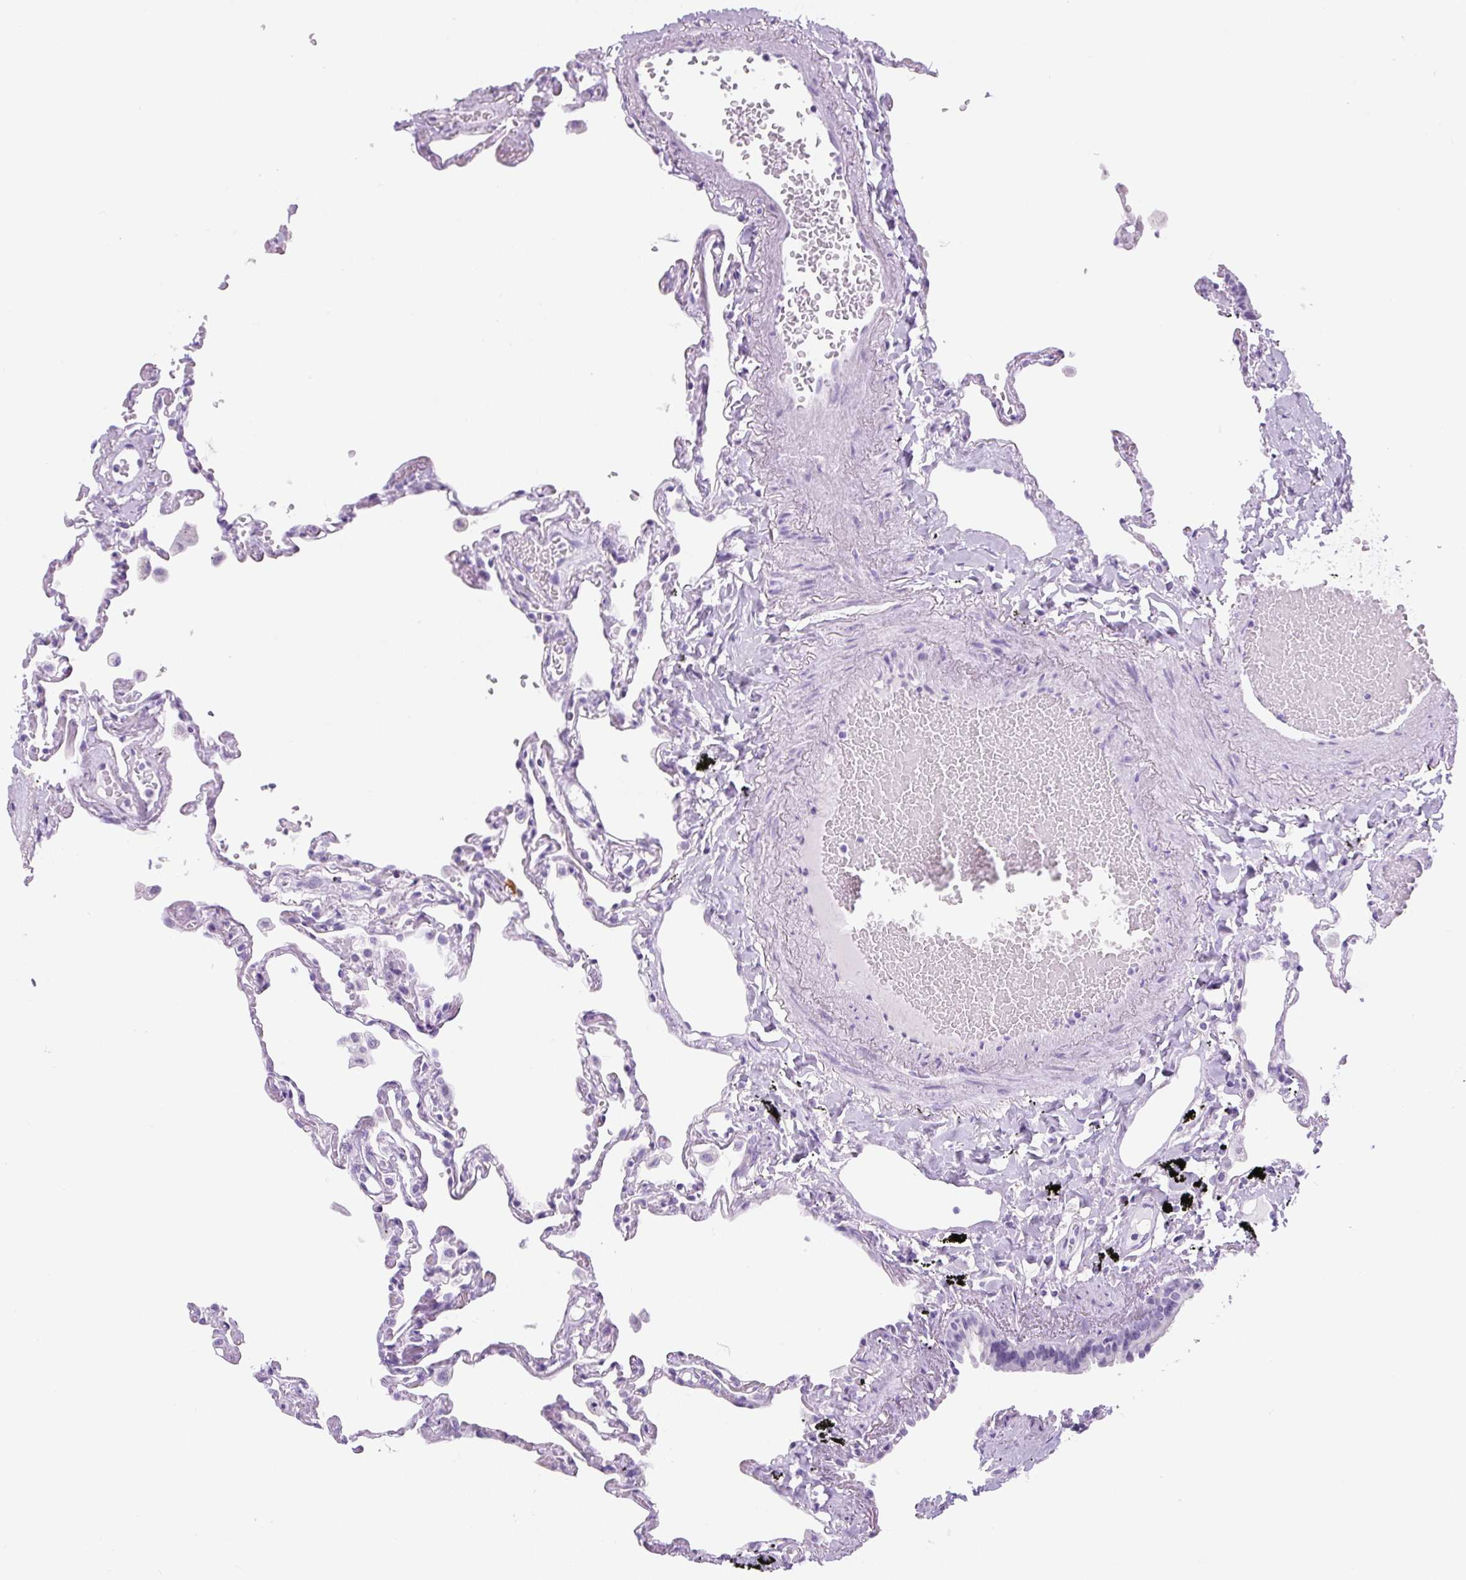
{"staining": {"intensity": "negative", "quantity": "none", "location": "none"}, "tissue": "lung", "cell_type": "Alveolar cells", "image_type": "normal", "snomed": [{"axis": "morphology", "description": "Normal tissue, NOS"}, {"axis": "topography", "description": "Lung"}], "caption": "The micrograph displays no significant expression in alveolar cells of lung.", "gene": "ADAMTS19", "patient": {"sex": "female", "age": 67}}